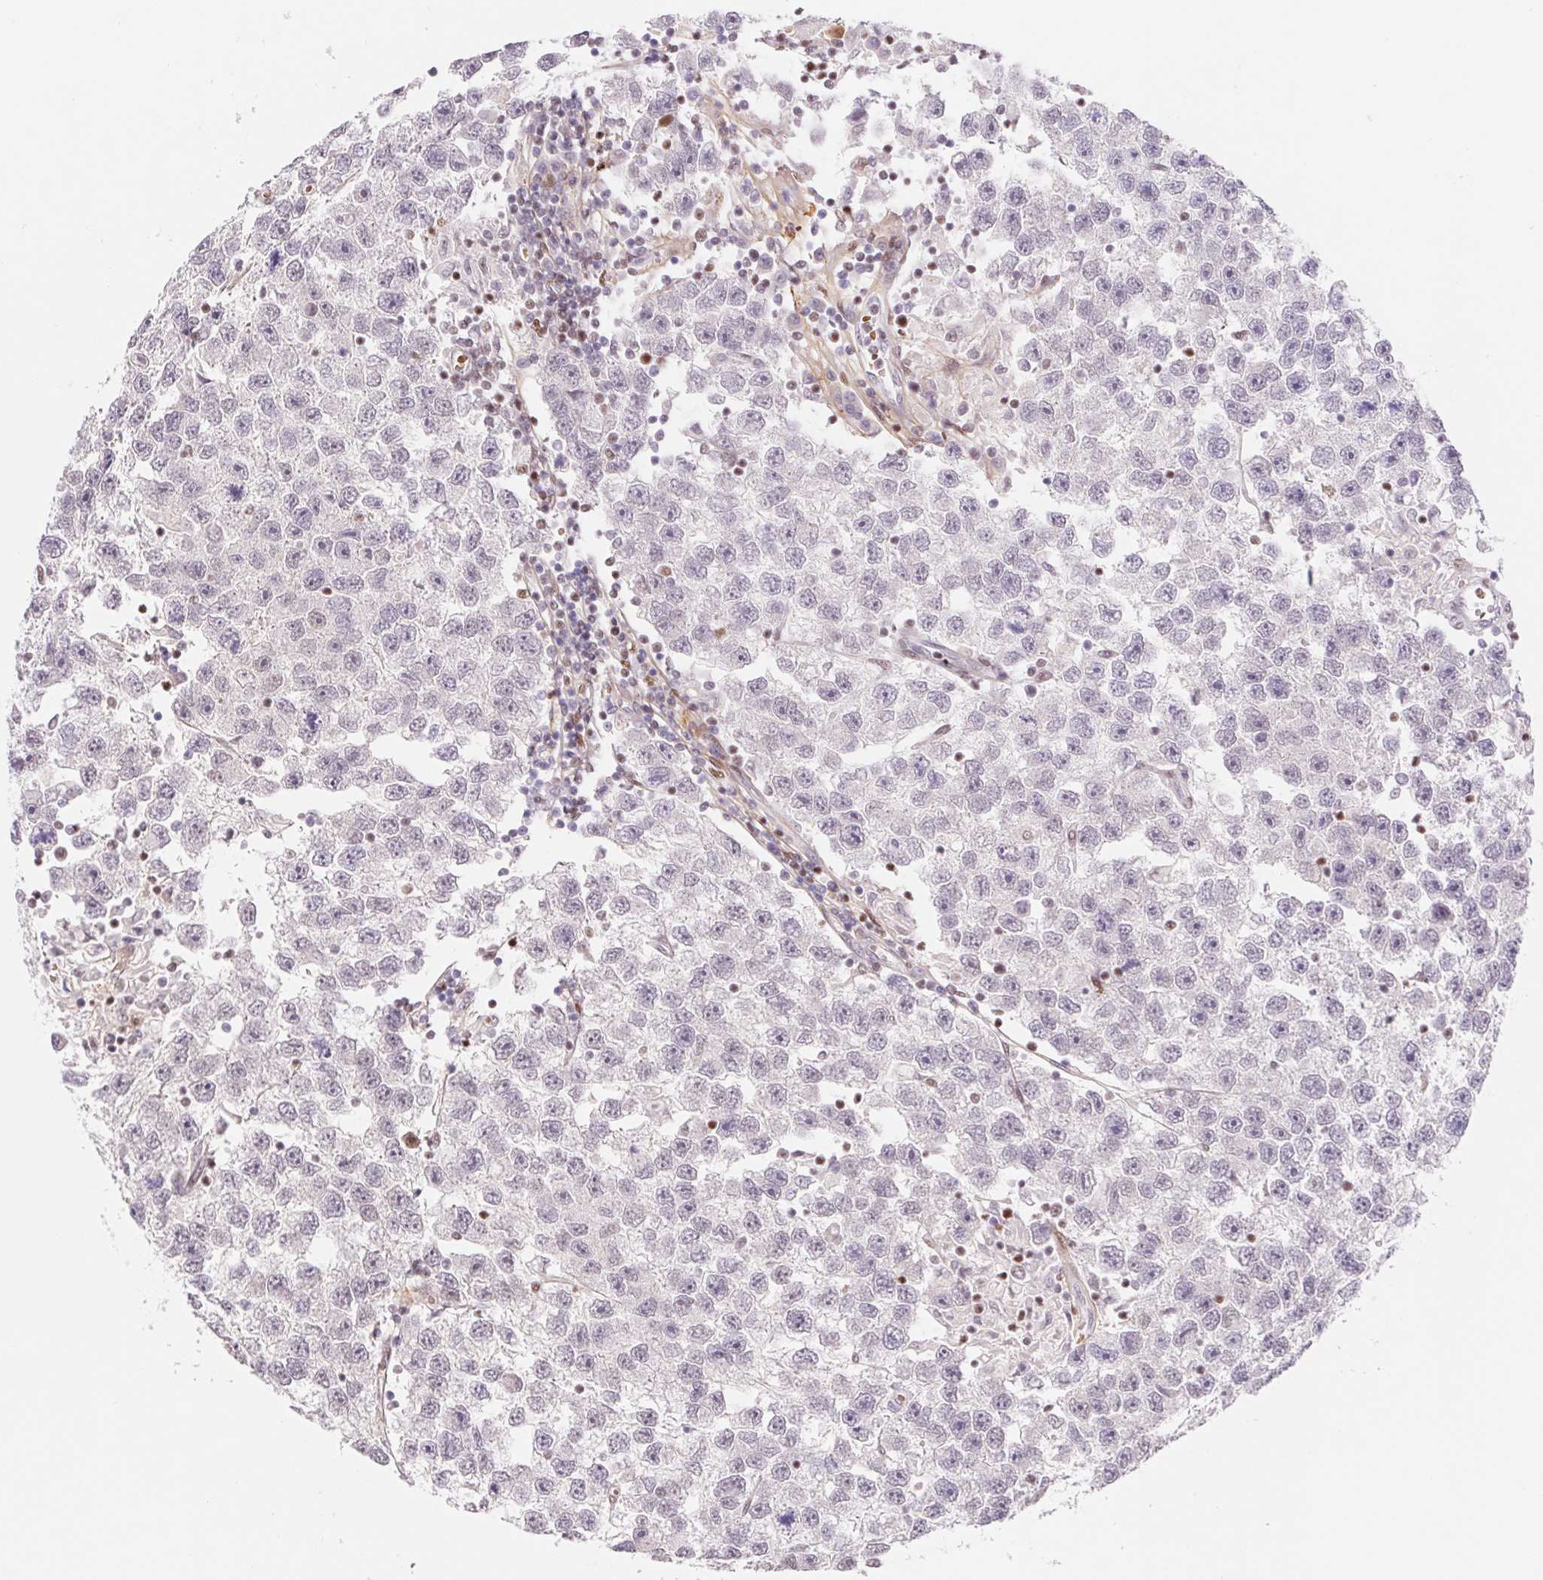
{"staining": {"intensity": "negative", "quantity": "none", "location": "none"}, "tissue": "testis cancer", "cell_type": "Tumor cells", "image_type": "cancer", "snomed": [{"axis": "morphology", "description": "Seminoma, NOS"}, {"axis": "topography", "description": "Testis"}], "caption": "Tumor cells show no significant protein positivity in testis cancer. (DAB (3,3'-diaminobenzidine) IHC with hematoxylin counter stain).", "gene": "TRERF1", "patient": {"sex": "male", "age": 26}}